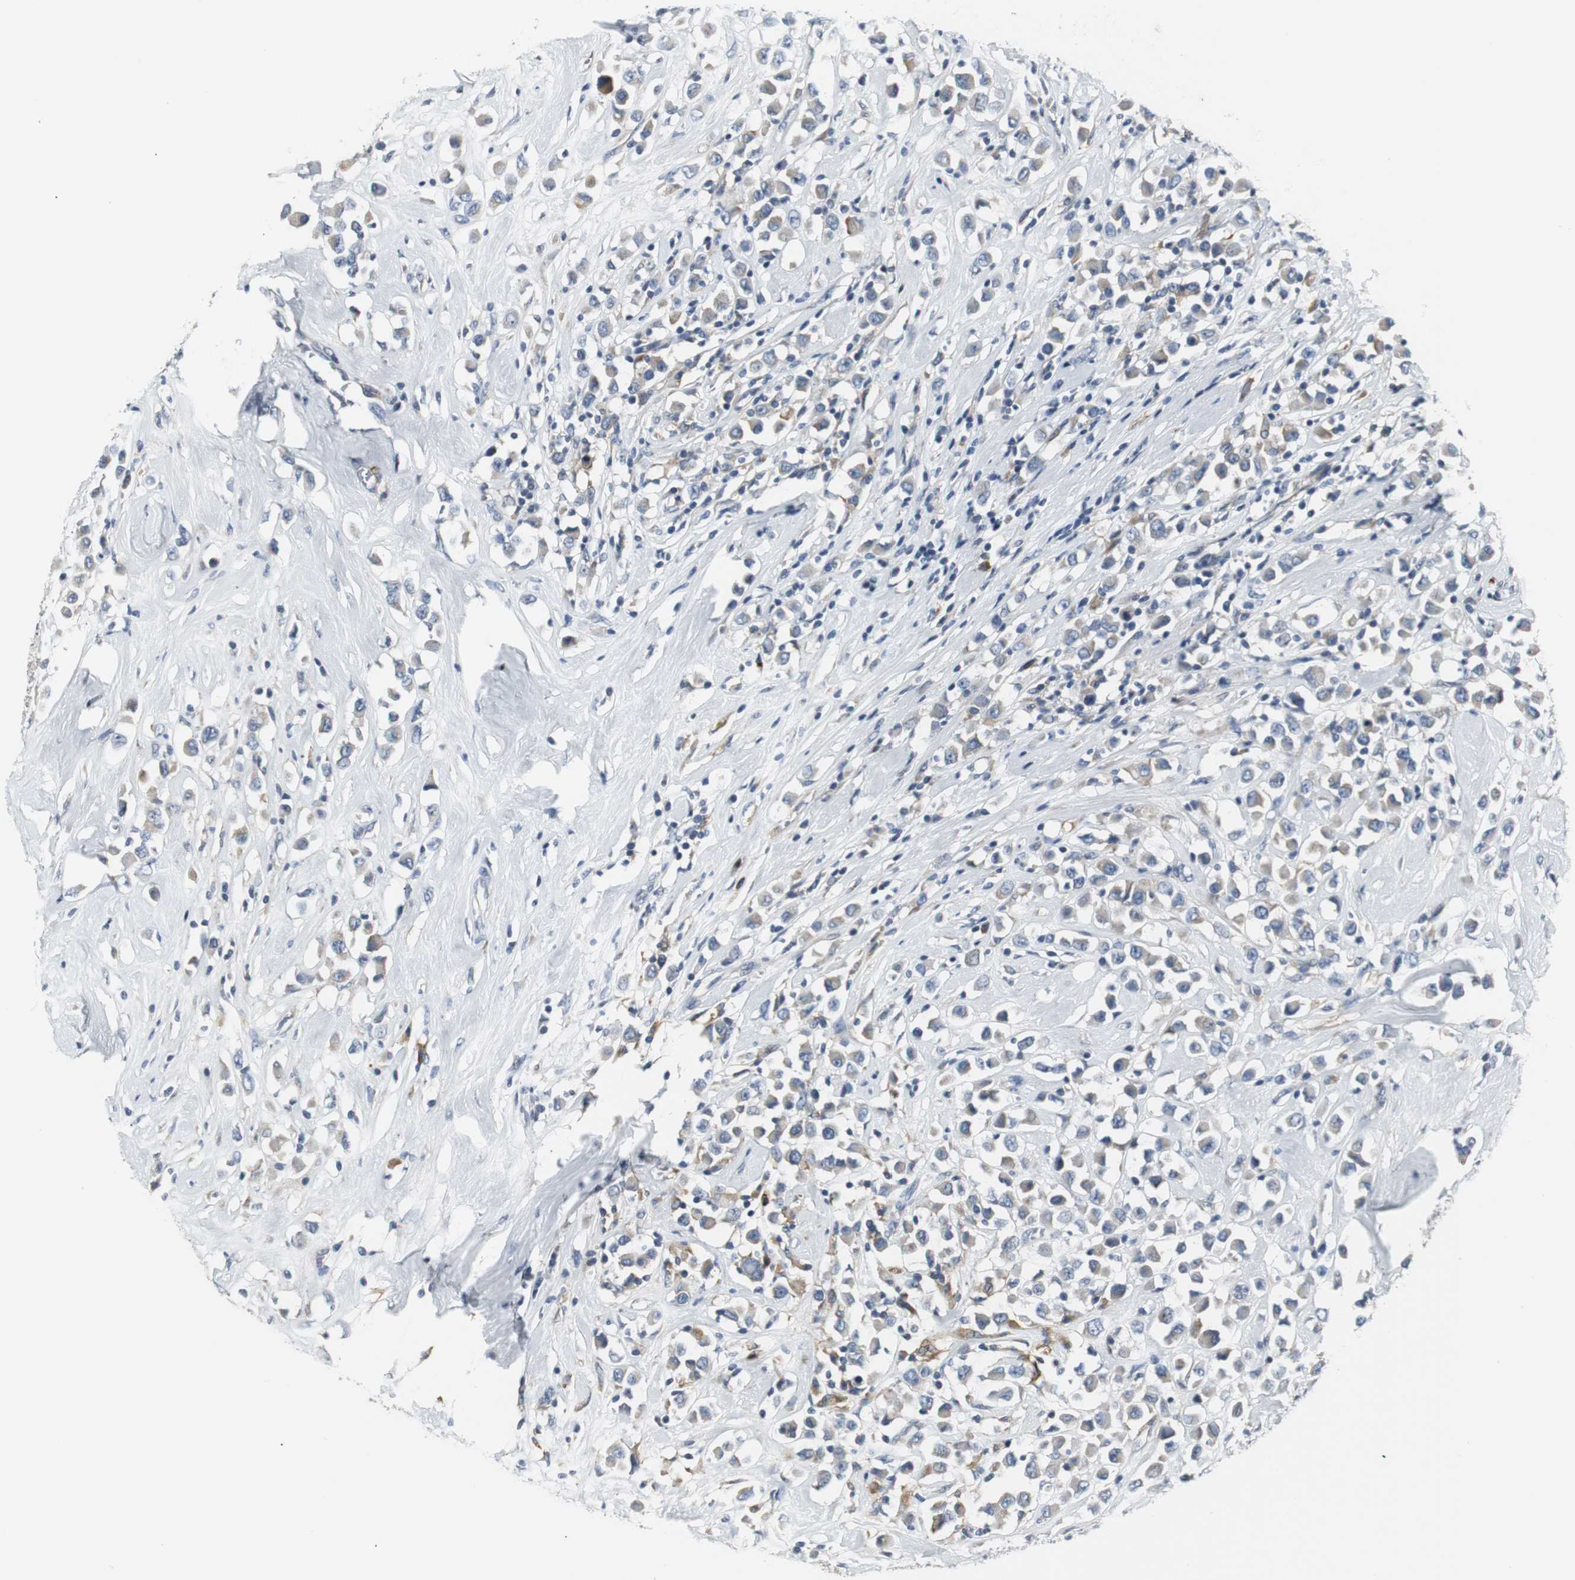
{"staining": {"intensity": "weak", "quantity": "25%-75%", "location": "cytoplasmic/membranous"}, "tissue": "breast cancer", "cell_type": "Tumor cells", "image_type": "cancer", "snomed": [{"axis": "morphology", "description": "Duct carcinoma"}, {"axis": "topography", "description": "Breast"}], "caption": "Tumor cells show low levels of weak cytoplasmic/membranous expression in approximately 25%-75% of cells in human intraductal carcinoma (breast).", "gene": "SLC2A5", "patient": {"sex": "female", "age": 61}}